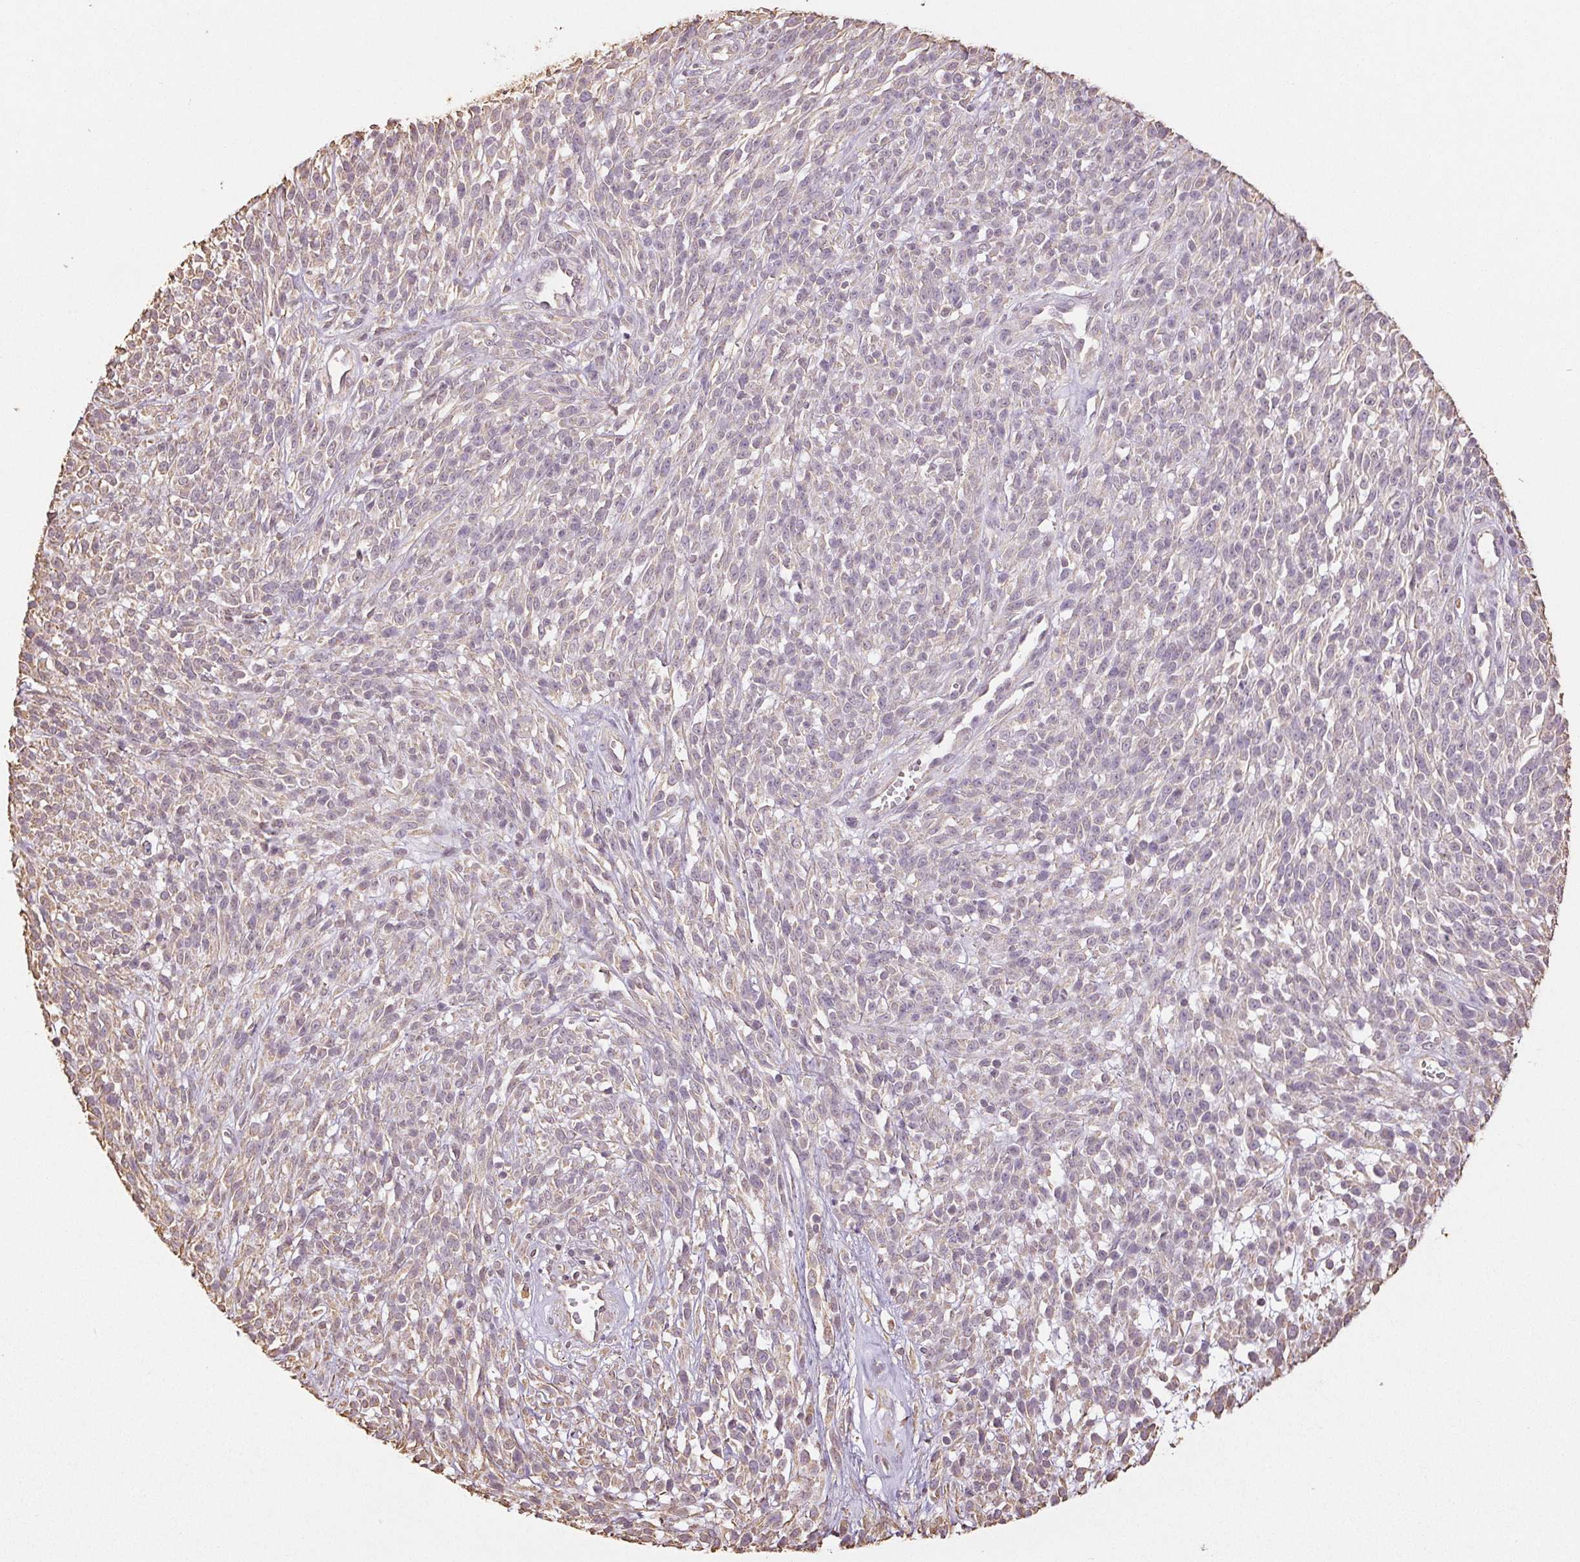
{"staining": {"intensity": "negative", "quantity": "none", "location": "none"}, "tissue": "melanoma", "cell_type": "Tumor cells", "image_type": "cancer", "snomed": [{"axis": "morphology", "description": "Malignant melanoma, NOS"}, {"axis": "topography", "description": "Skin"}, {"axis": "topography", "description": "Skin of trunk"}], "caption": "This micrograph is of melanoma stained with IHC to label a protein in brown with the nuclei are counter-stained blue. There is no positivity in tumor cells.", "gene": "COL7A1", "patient": {"sex": "male", "age": 74}}